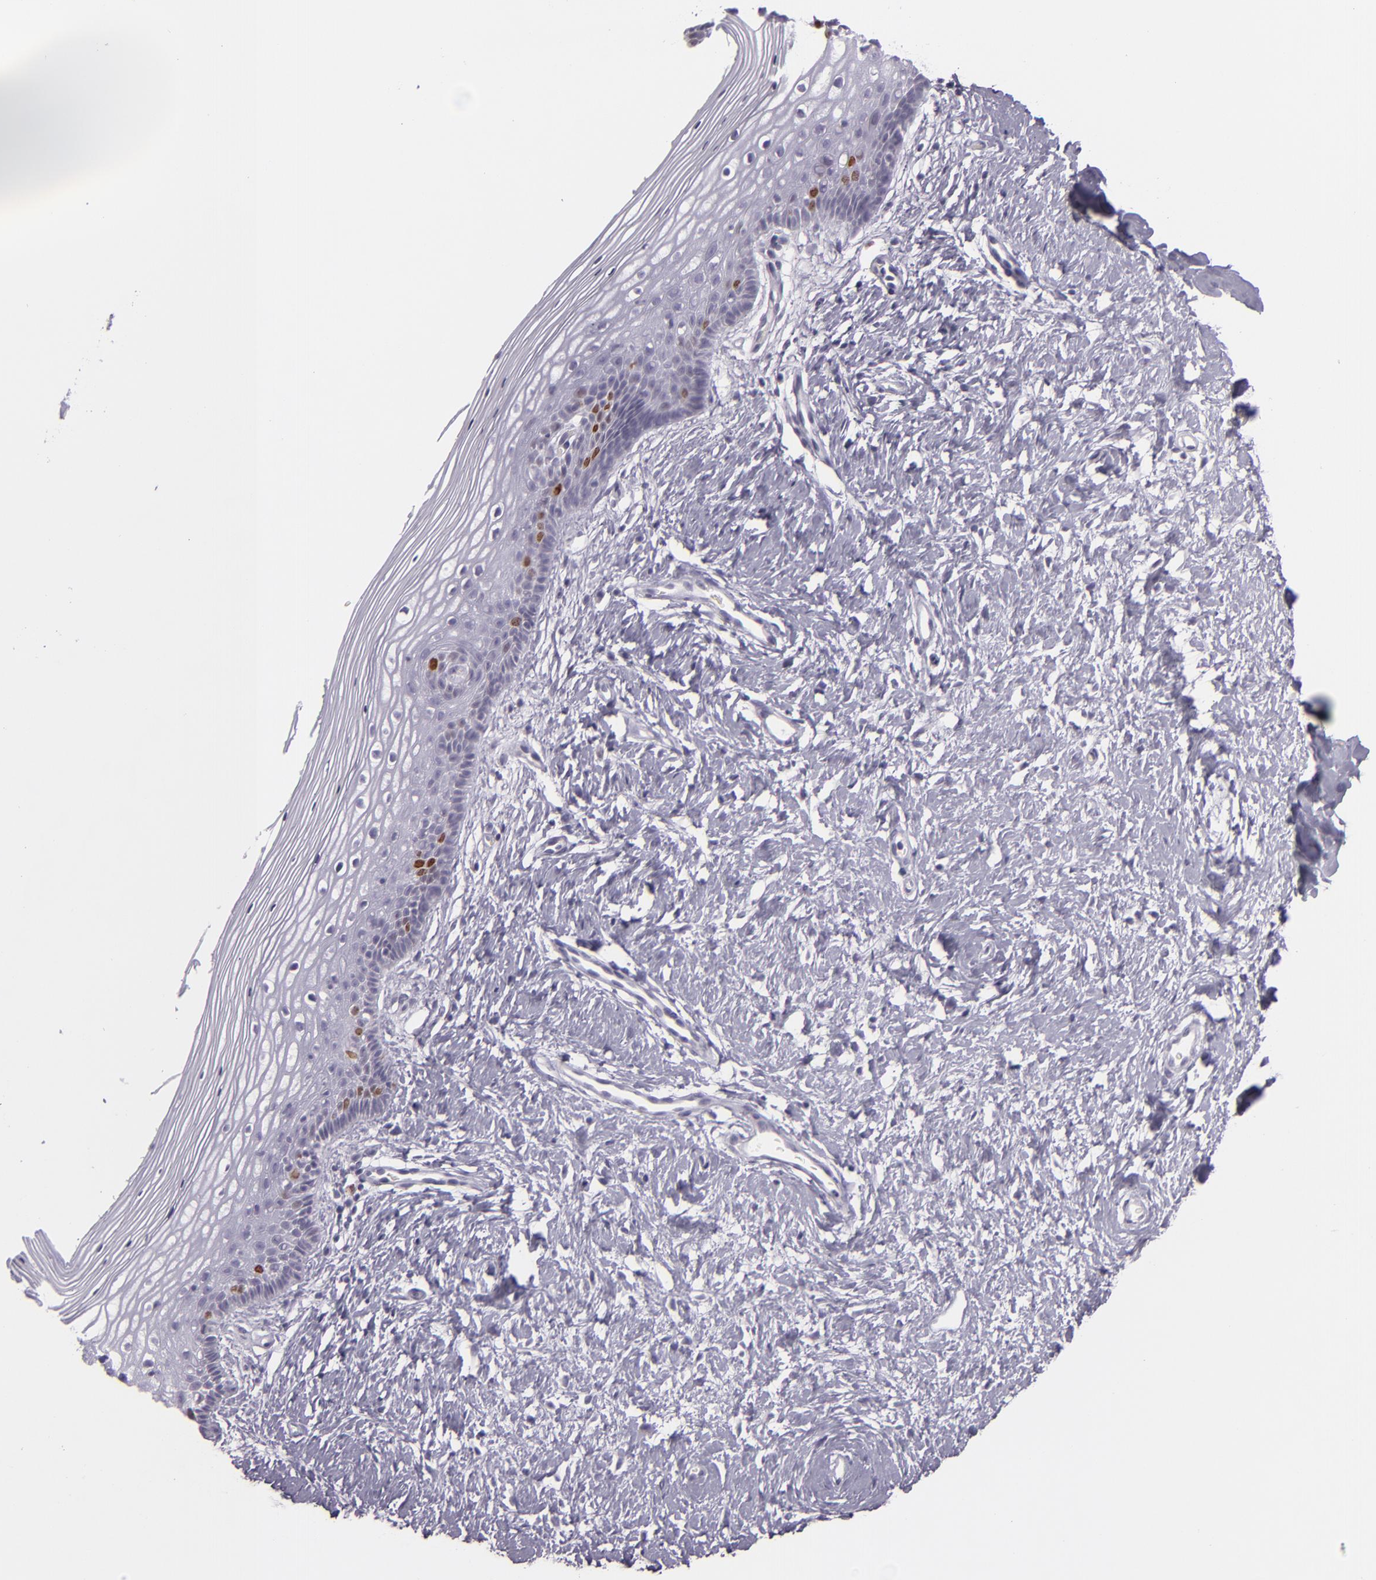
{"staining": {"intensity": "moderate", "quantity": "<25%", "location": "nuclear"}, "tissue": "vagina", "cell_type": "Squamous epithelial cells", "image_type": "normal", "snomed": [{"axis": "morphology", "description": "Normal tissue, NOS"}, {"axis": "topography", "description": "Vagina"}], "caption": "A photomicrograph of vagina stained for a protein shows moderate nuclear brown staining in squamous epithelial cells. The staining is performed using DAB brown chromogen to label protein expression. The nuclei are counter-stained blue using hematoxylin.", "gene": "MCM3", "patient": {"sex": "female", "age": 46}}